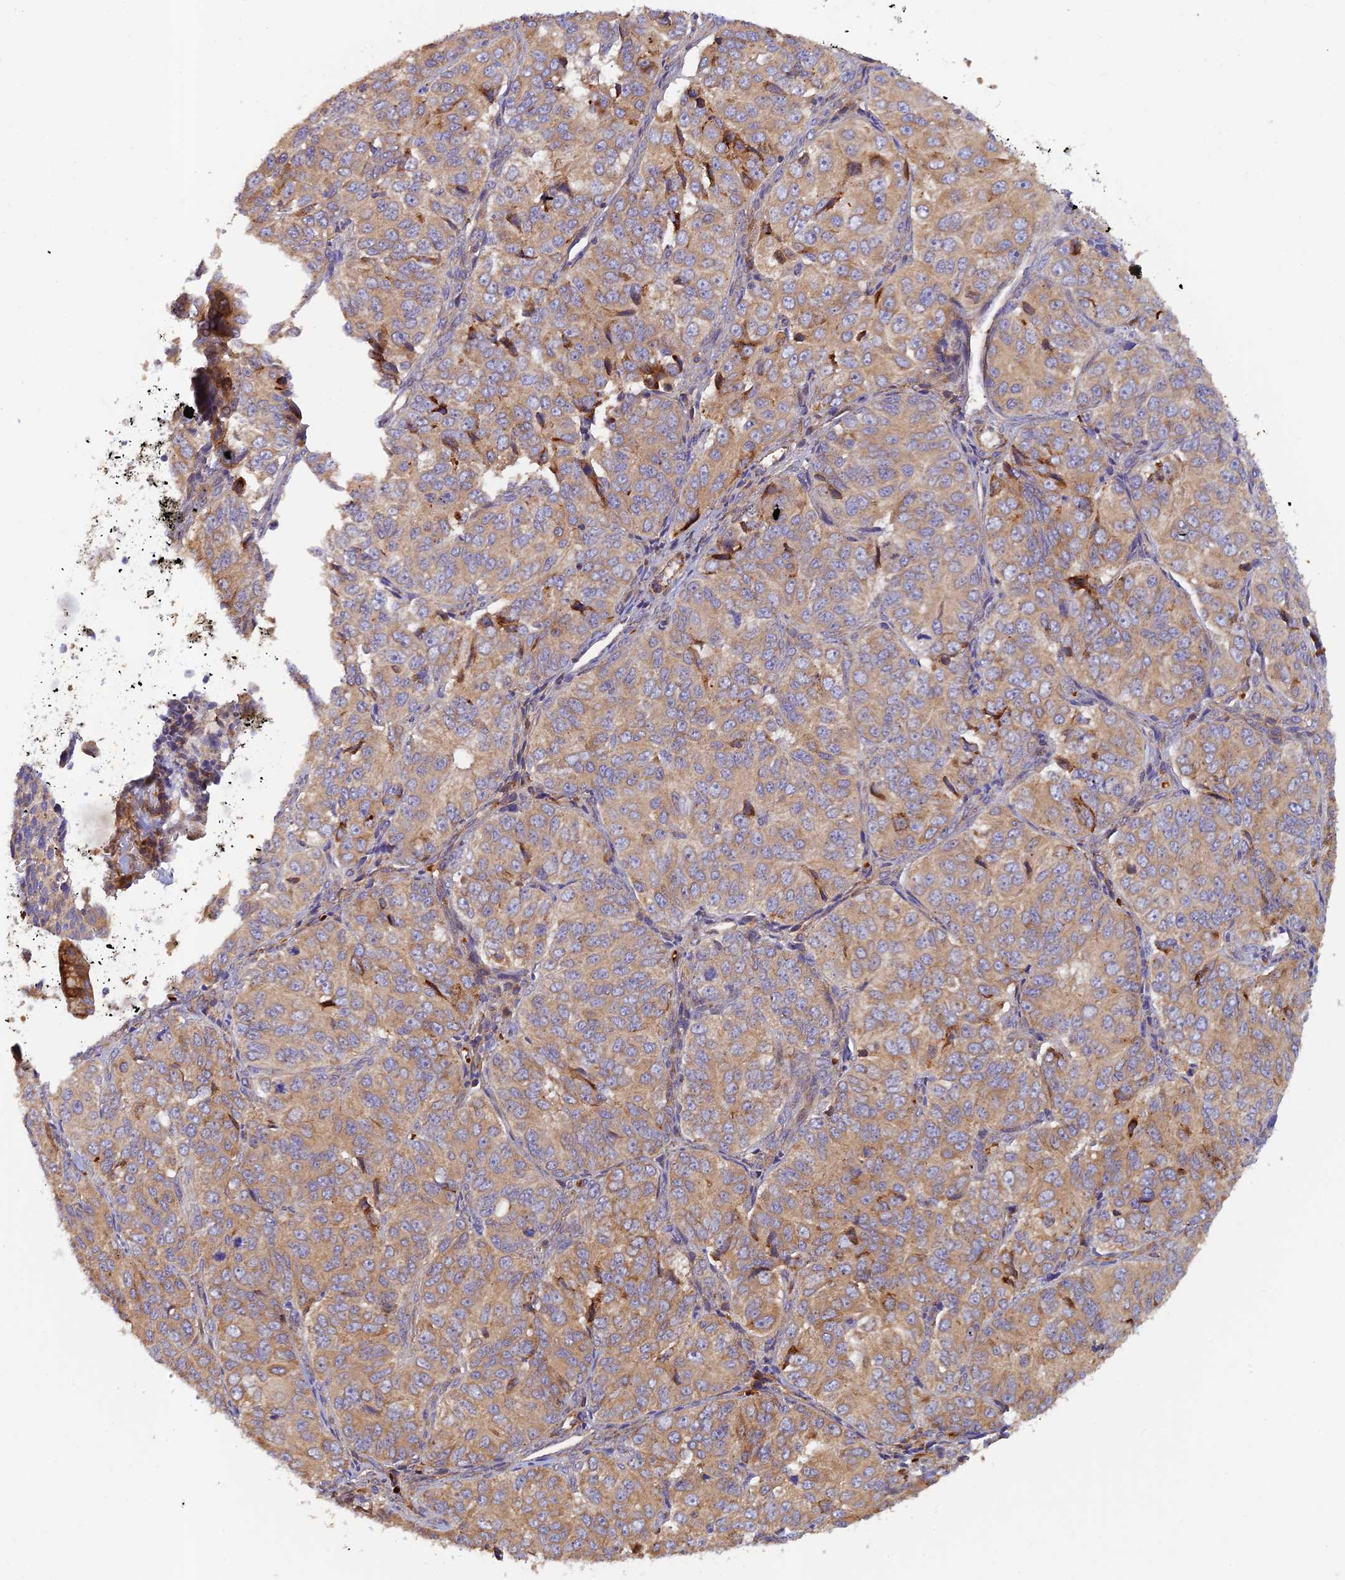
{"staining": {"intensity": "moderate", "quantity": ">75%", "location": "cytoplasmic/membranous"}, "tissue": "ovarian cancer", "cell_type": "Tumor cells", "image_type": "cancer", "snomed": [{"axis": "morphology", "description": "Carcinoma, endometroid"}, {"axis": "topography", "description": "Ovary"}], "caption": "This is an image of immunohistochemistry (IHC) staining of ovarian cancer (endometroid carcinoma), which shows moderate expression in the cytoplasmic/membranous of tumor cells.", "gene": "GMCL1", "patient": {"sex": "female", "age": 51}}